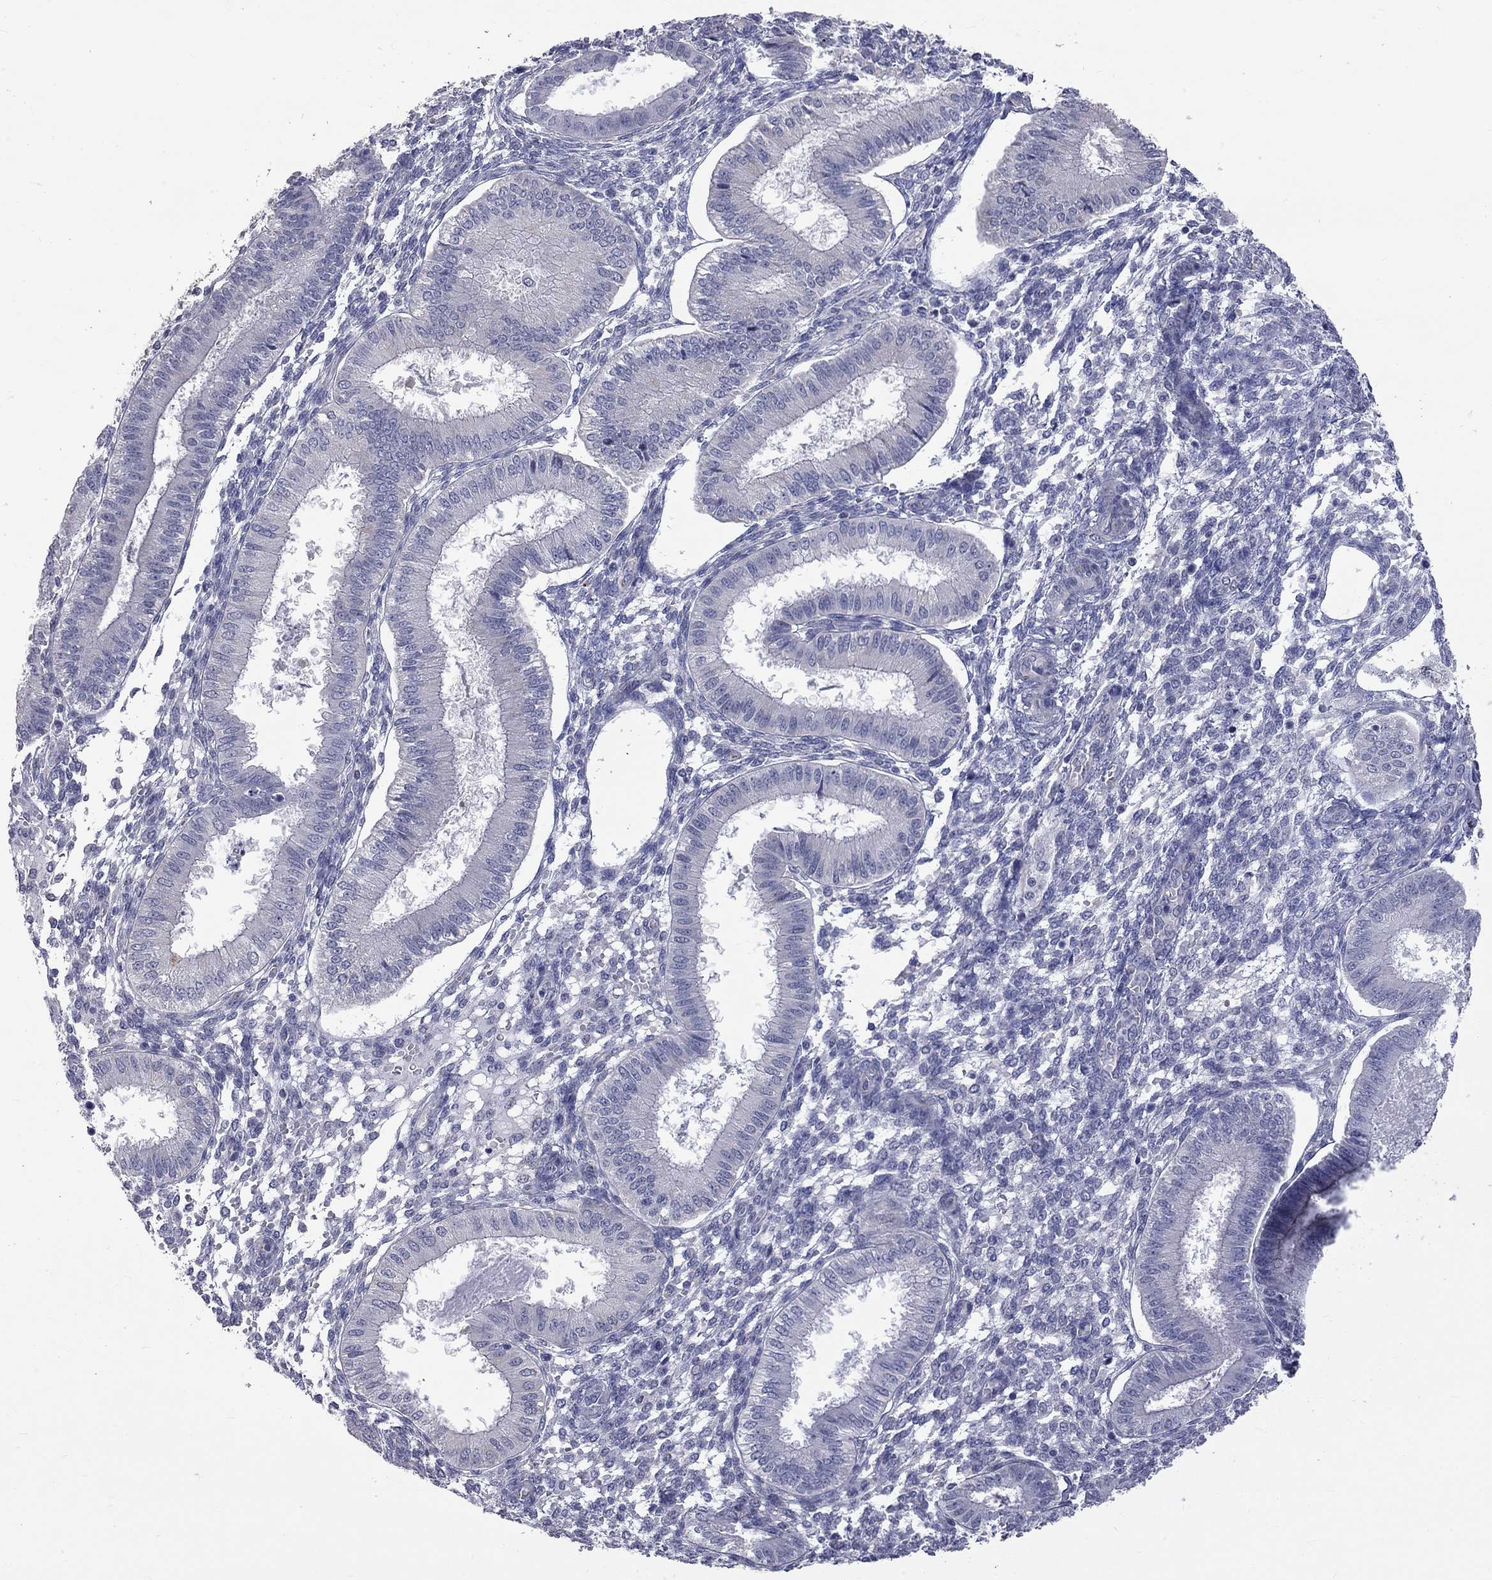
{"staining": {"intensity": "negative", "quantity": "none", "location": "none"}, "tissue": "endometrium", "cell_type": "Cells in endometrial stroma", "image_type": "normal", "snomed": [{"axis": "morphology", "description": "Normal tissue, NOS"}, {"axis": "topography", "description": "Endometrium"}], "caption": "Normal endometrium was stained to show a protein in brown. There is no significant positivity in cells in endometrial stroma.", "gene": "OPRK1", "patient": {"sex": "female", "age": 43}}